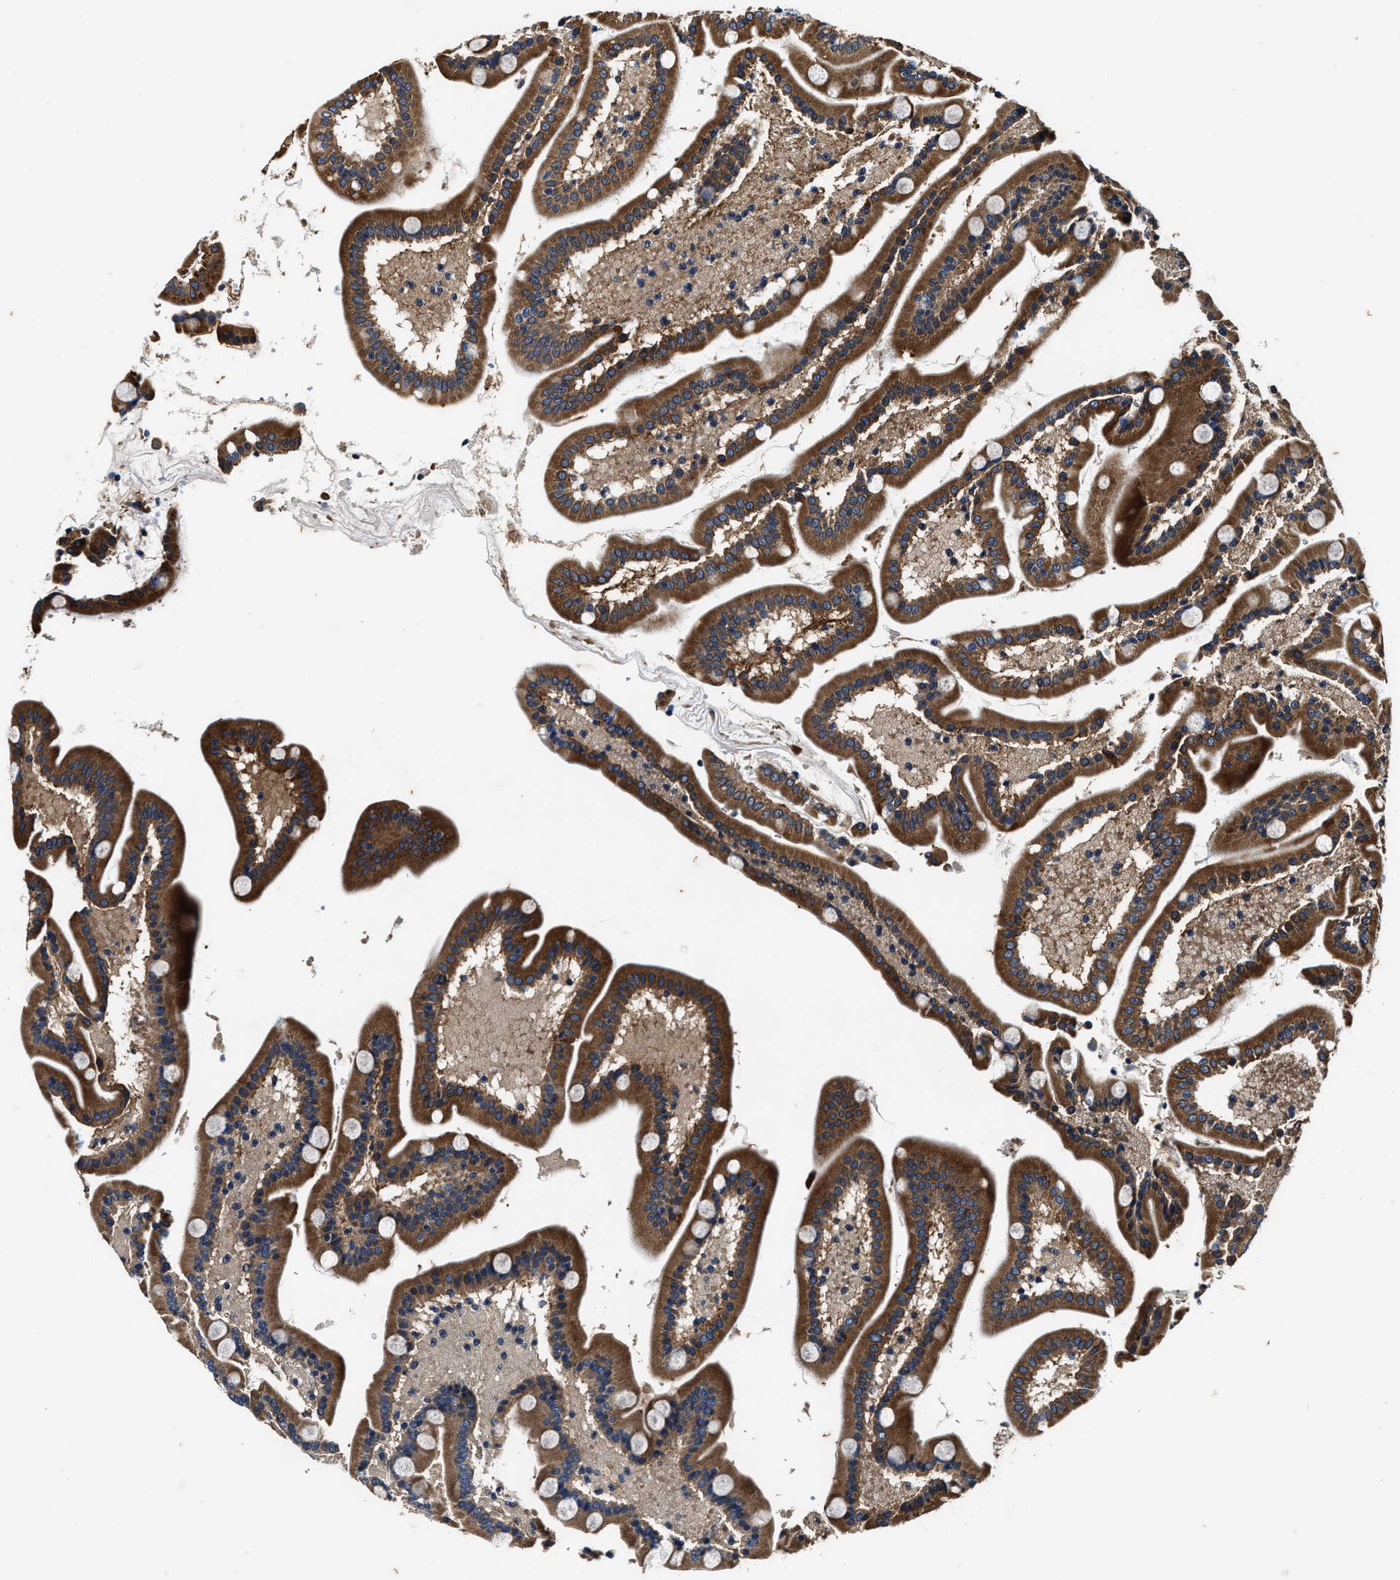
{"staining": {"intensity": "strong", "quantity": ">75%", "location": "cytoplasmic/membranous"}, "tissue": "duodenum", "cell_type": "Glandular cells", "image_type": "normal", "snomed": [{"axis": "morphology", "description": "Normal tissue, NOS"}, {"axis": "topography", "description": "Duodenum"}], "caption": "Approximately >75% of glandular cells in benign duodenum exhibit strong cytoplasmic/membranous protein positivity as visualized by brown immunohistochemical staining.", "gene": "PI4KB", "patient": {"sex": "male", "age": 54}}